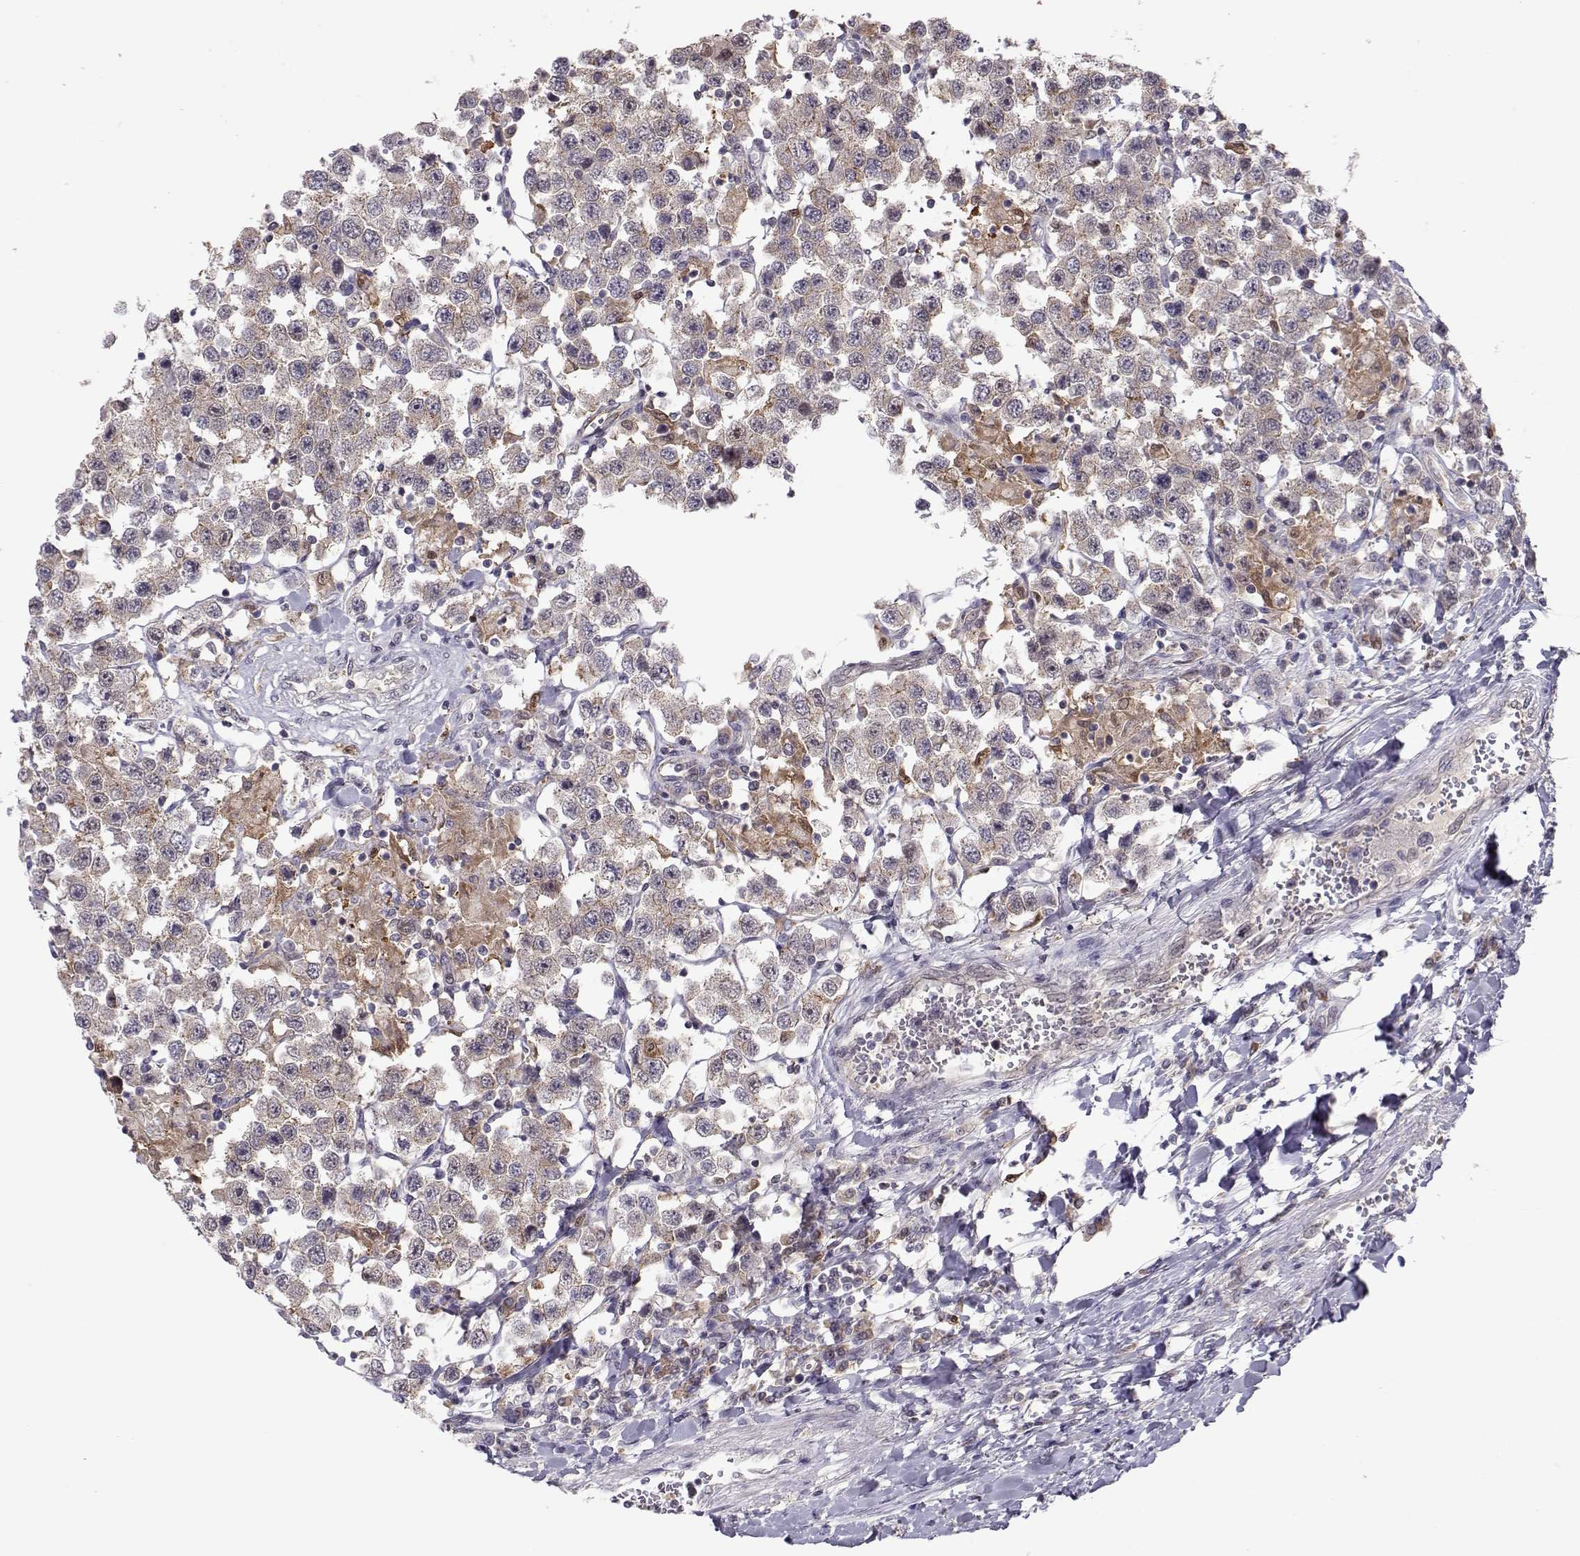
{"staining": {"intensity": "weak", "quantity": "<25%", "location": "cytoplasmic/membranous"}, "tissue": "testis cancer", "cell_type": "Tumor cells", "image_type": "cancer", "snomed": [{"axis": "morphology", "description": "Seminoma, NOS"}, {"axis": "topography", "description": "Testis"}], "caption": "The micrograph displays no staining of tumor cells in testis cancer.", "gene": "NPVF", "patient": {"sex": "male", "age": 45}}